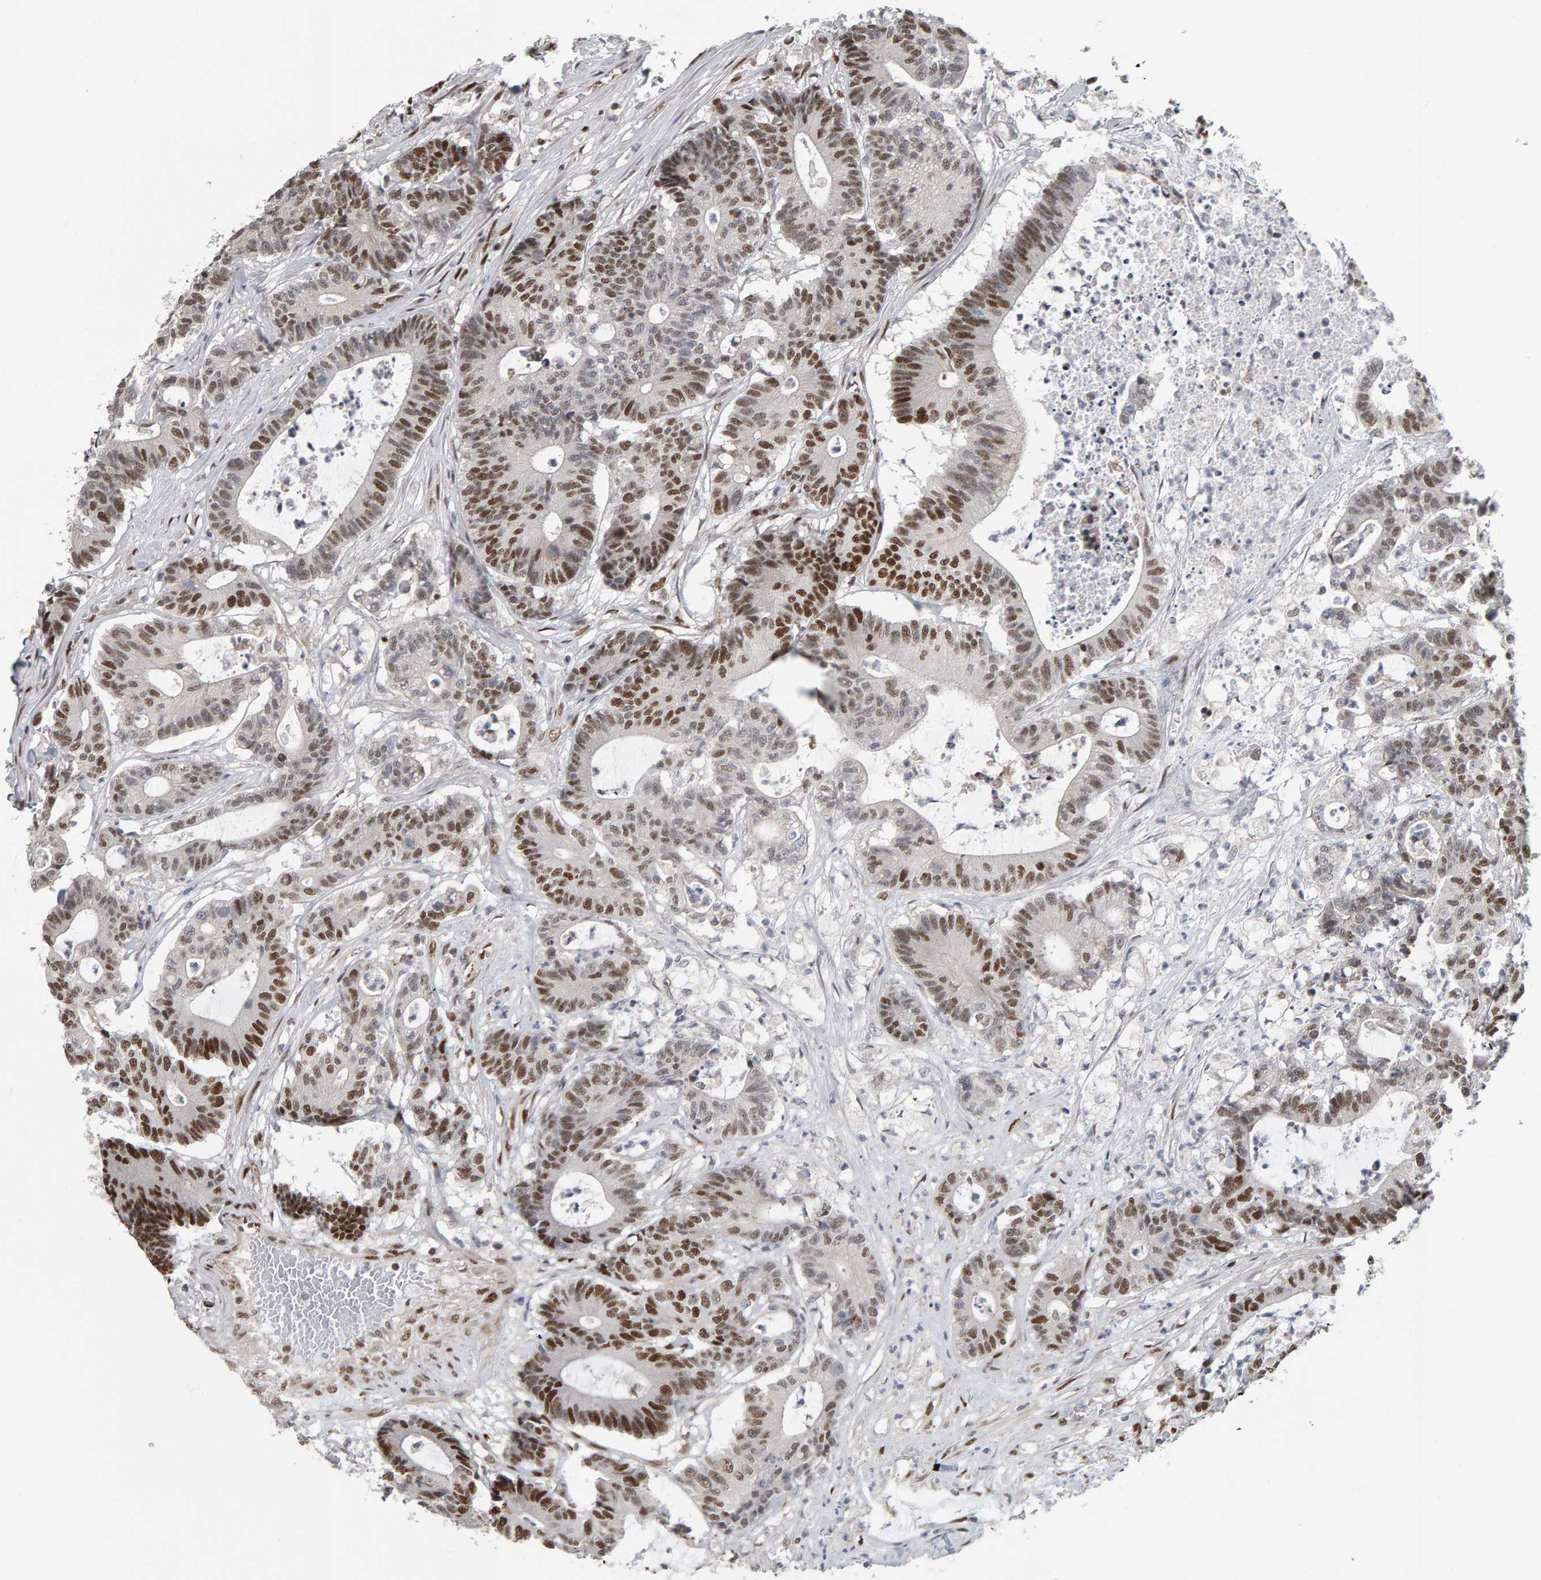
{"staining": {"intensity": "strong", "quantity": "25%-75%", "location": "nuclear"}, "tissue": "colorectal cancer", "cell_type": "Tumor cells", "image_type": "cancer", "snomed": [{"axis": "morphology", "description": "Adenocarcinoma, NOS"}, {"axis": "topography", "description": "Colon"}], "caption": "Immunohistochemistry photomicrograph of human adenocarcinoma (colorectal) stained for a protein (brown), which displays high levels of strong nuclear positivity in about 25%-75% of tumor cells.", "gene": "ATF7IP", "patient": {"sex": "female", "age": 84}}